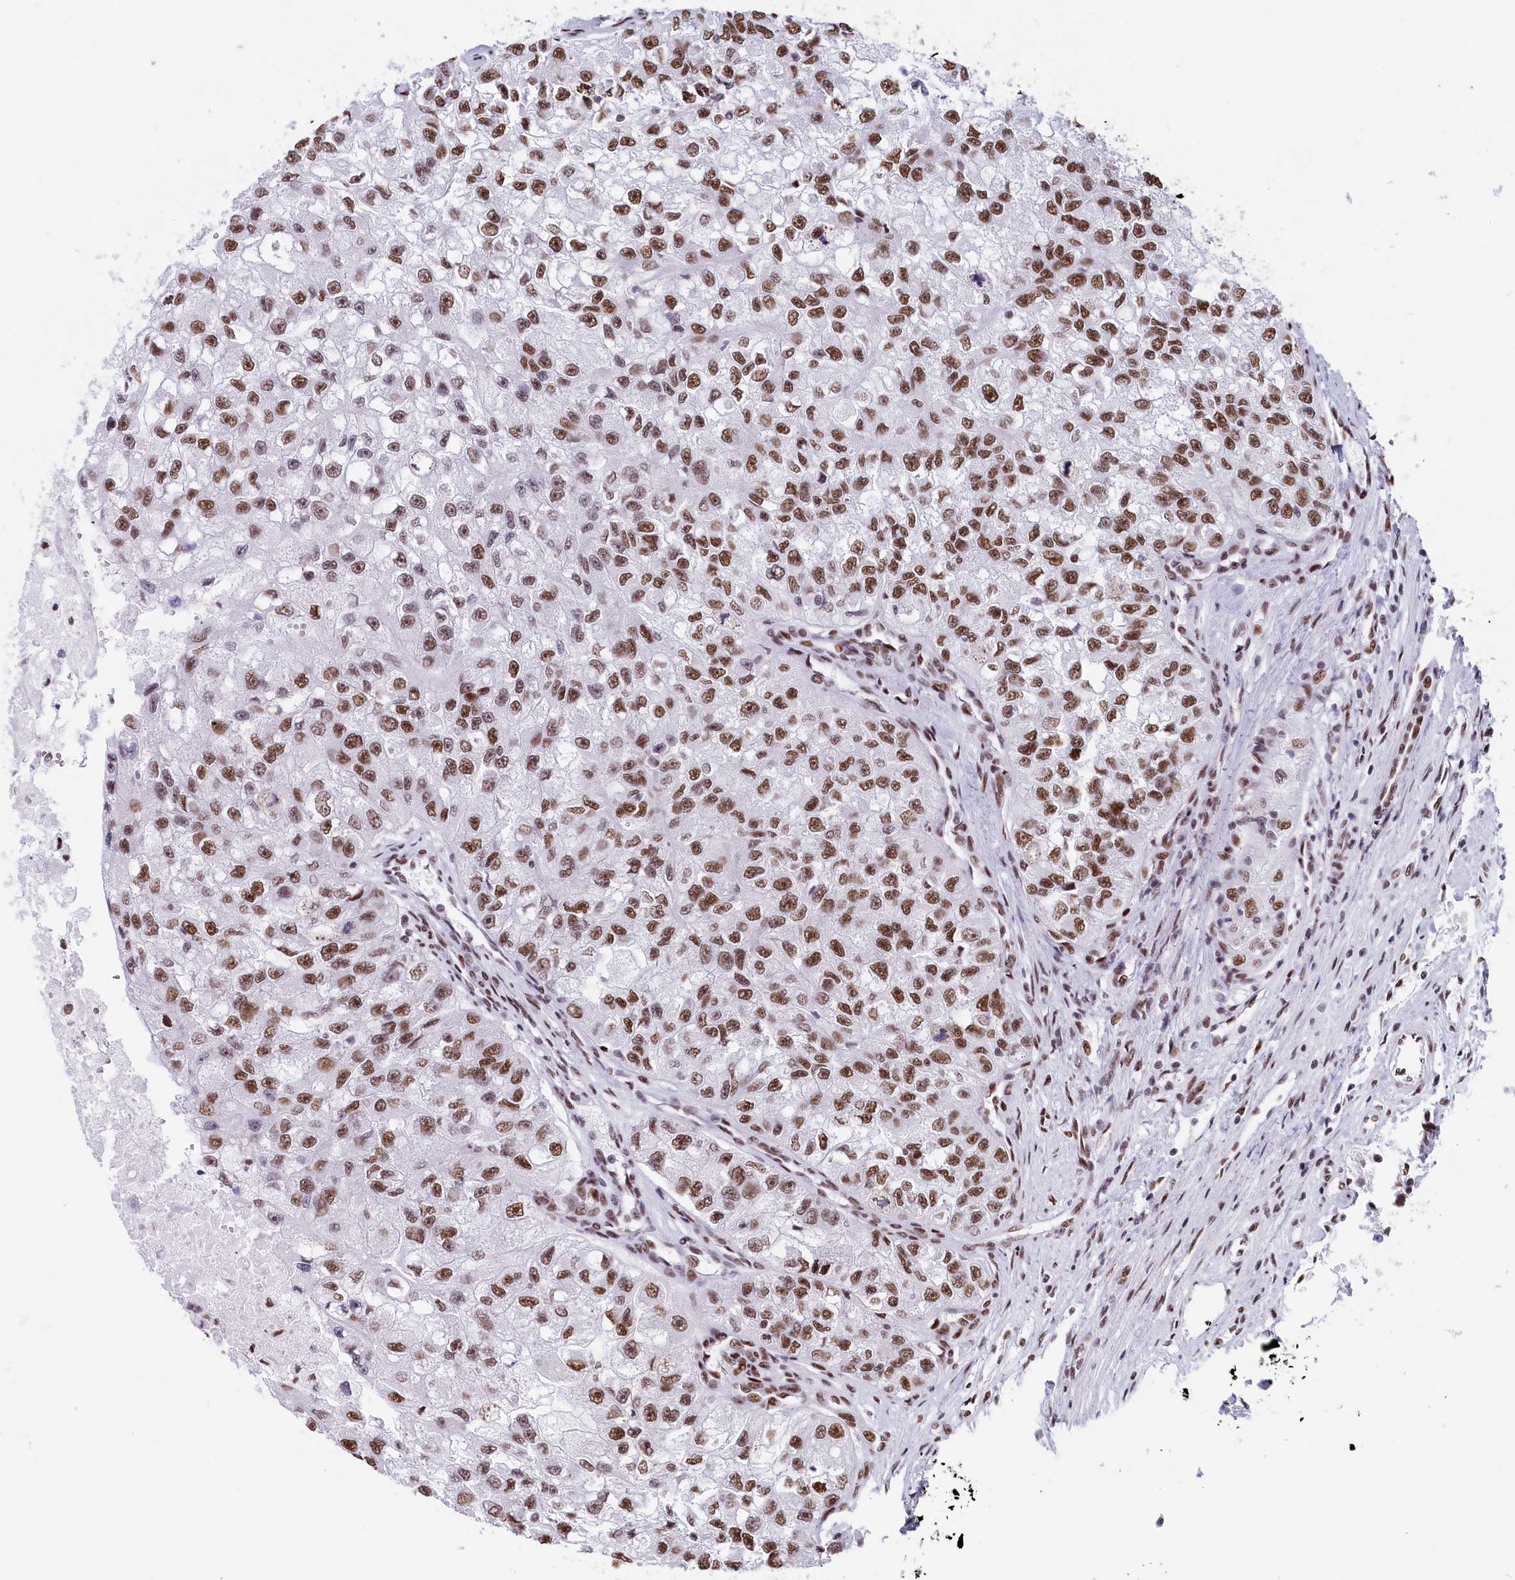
{"staining": {"intensity": "moderate", "quantity": ">75%", "location": "nuclear"}, "tissue": "renal cancer", "cell_type": "Tumor cells", "image_type": "cancer", "snomed": [{"axis": "morphology", "description": "Adenocarcinoma, NOS"}, {"axis": "topography", "description": "Kidney"}], "caption": "Renal adenocarcinoma stained with IHC displays moderate nuclear staining in approximately >75% of tumor cells. Ihc stains the protein in brown and the nuclei are stained blue.", "gene": "SNRNP70", "patient": {"sex": "male", "age": 63}}